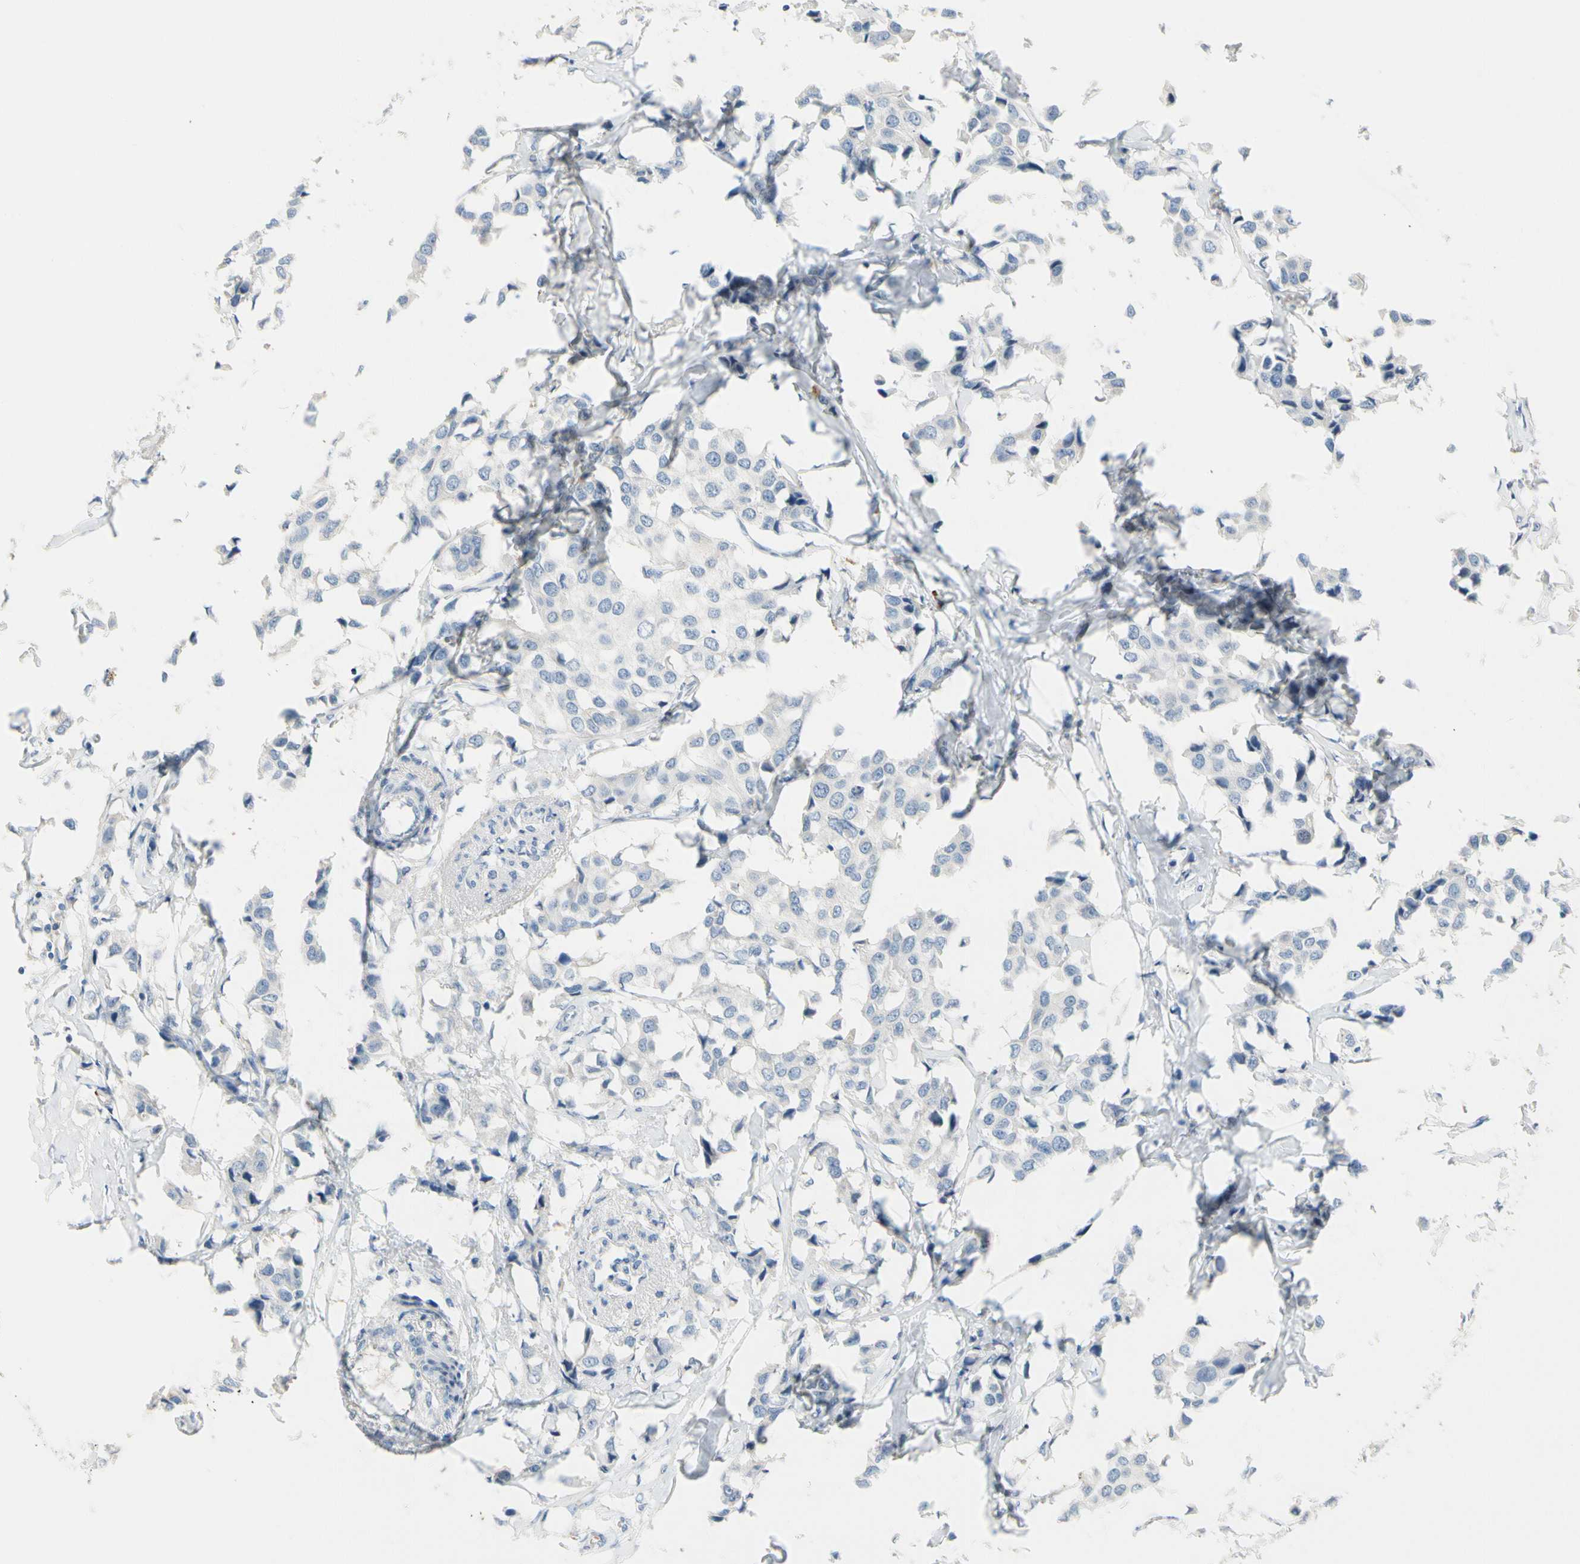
{"staining": {"intensity": "negative", "quantity": "none", "location": "none"}, "tissue": "breast cancer", "cell_type": "Tumor cells", "image_type": "cancer", "snomed": [{"axis": "morphology", "description": "Duct carcinoma"}, {"axis": "topography", "description": "Breast"}], "caption": "An IHC photomicrograph of intraductal carcinoma (breast) is shown. There is no staining in tumor cells of intraductal carcinoma (breast).", "gene": "CNDP1", "patient": {"sex": "female", "age": 80}}